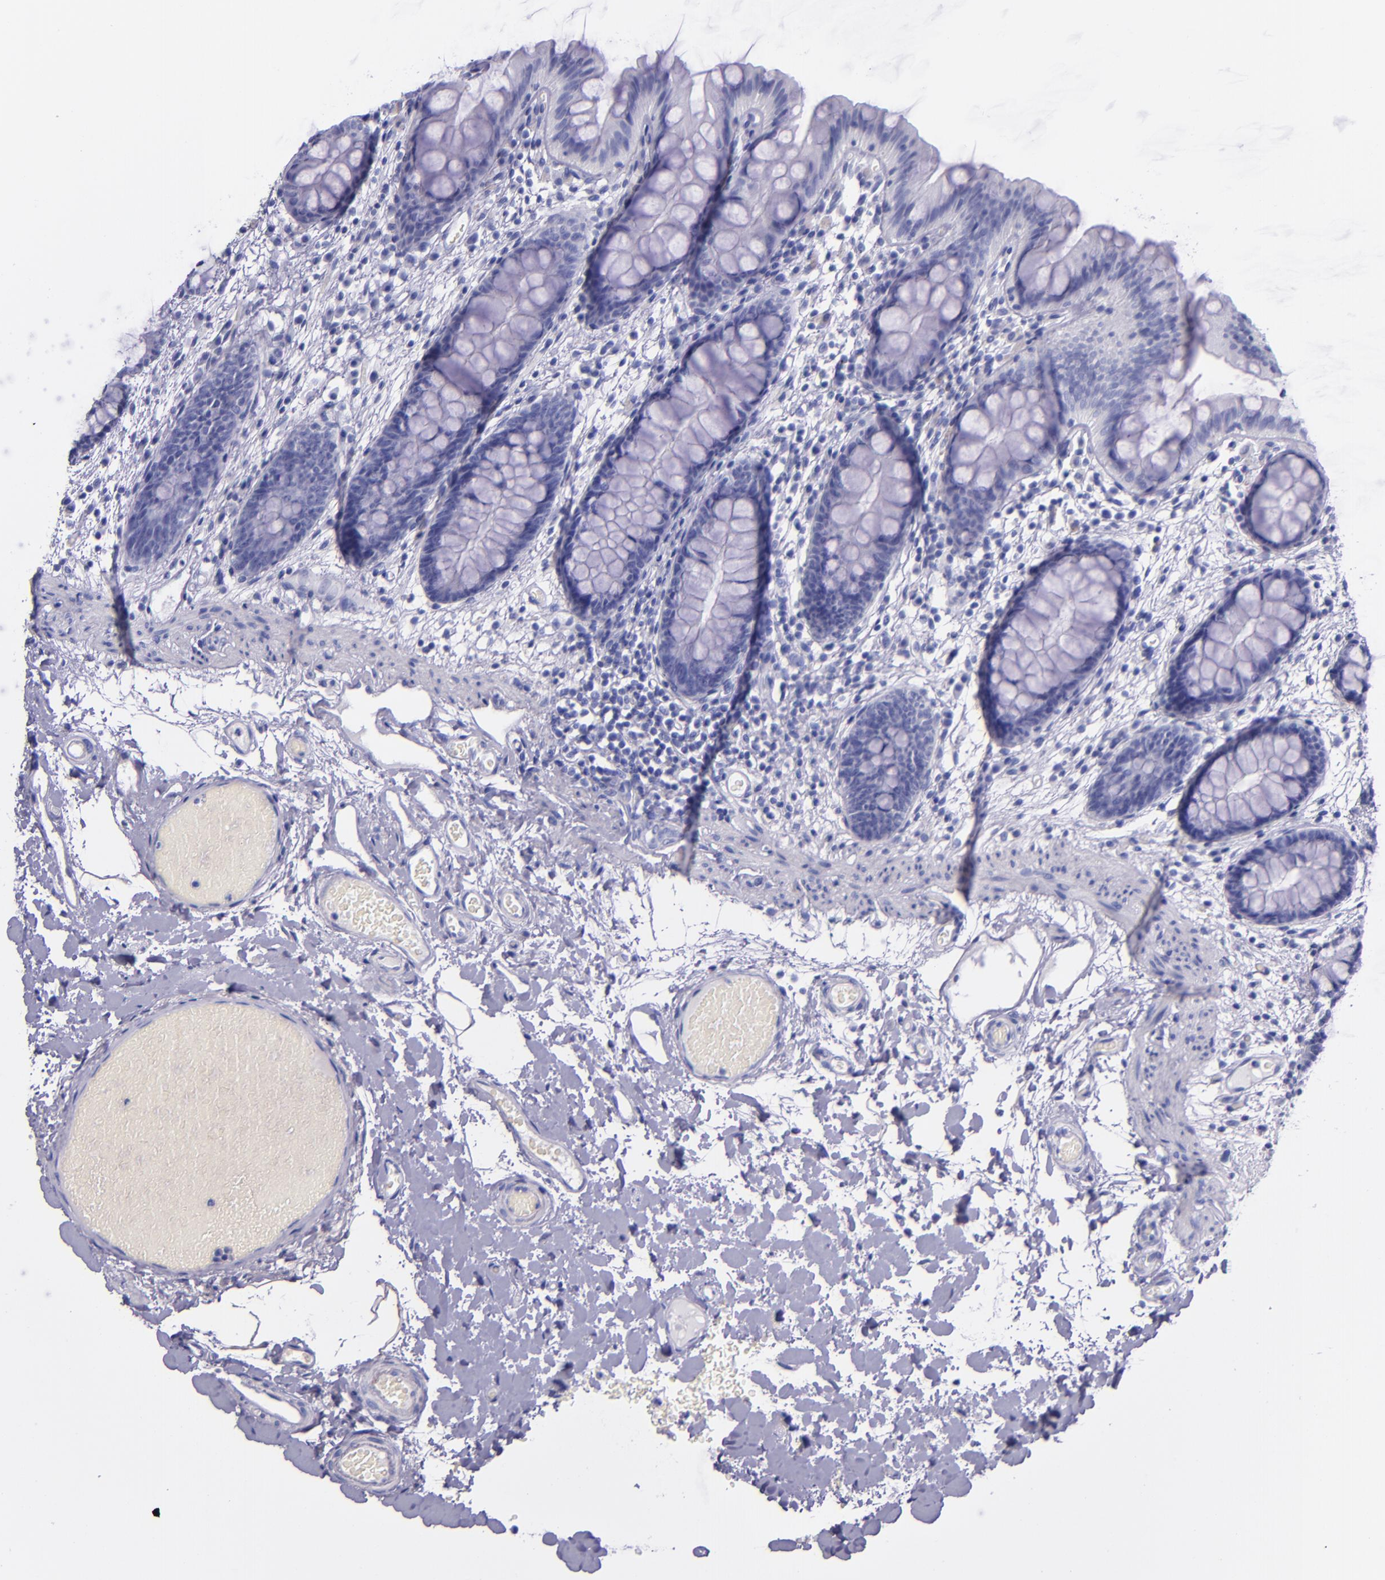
{"staining": {"intensity": "negative", "quantity": "none", "location": "none"}, "tissue": "colon", "cell_type": "Endothelial cells", "image_type": "normal", "snomed": [{"axis": "morphology", "description": "Normal tissue, NOS"}, {"axis": "topography", "description": "Smooth muscle"}, {"axis": "topography", "description": "Colon"}], "caption": "High magnification brightfield microscopy of normal colon stained with DAB (3,3'-diaminobenzidine) (brown) and counterstained with hematoxylin (blue): endothelial cells show no significant expression.", "gene": "LAG3", "patient": {"sex": "male", "age": 67}}